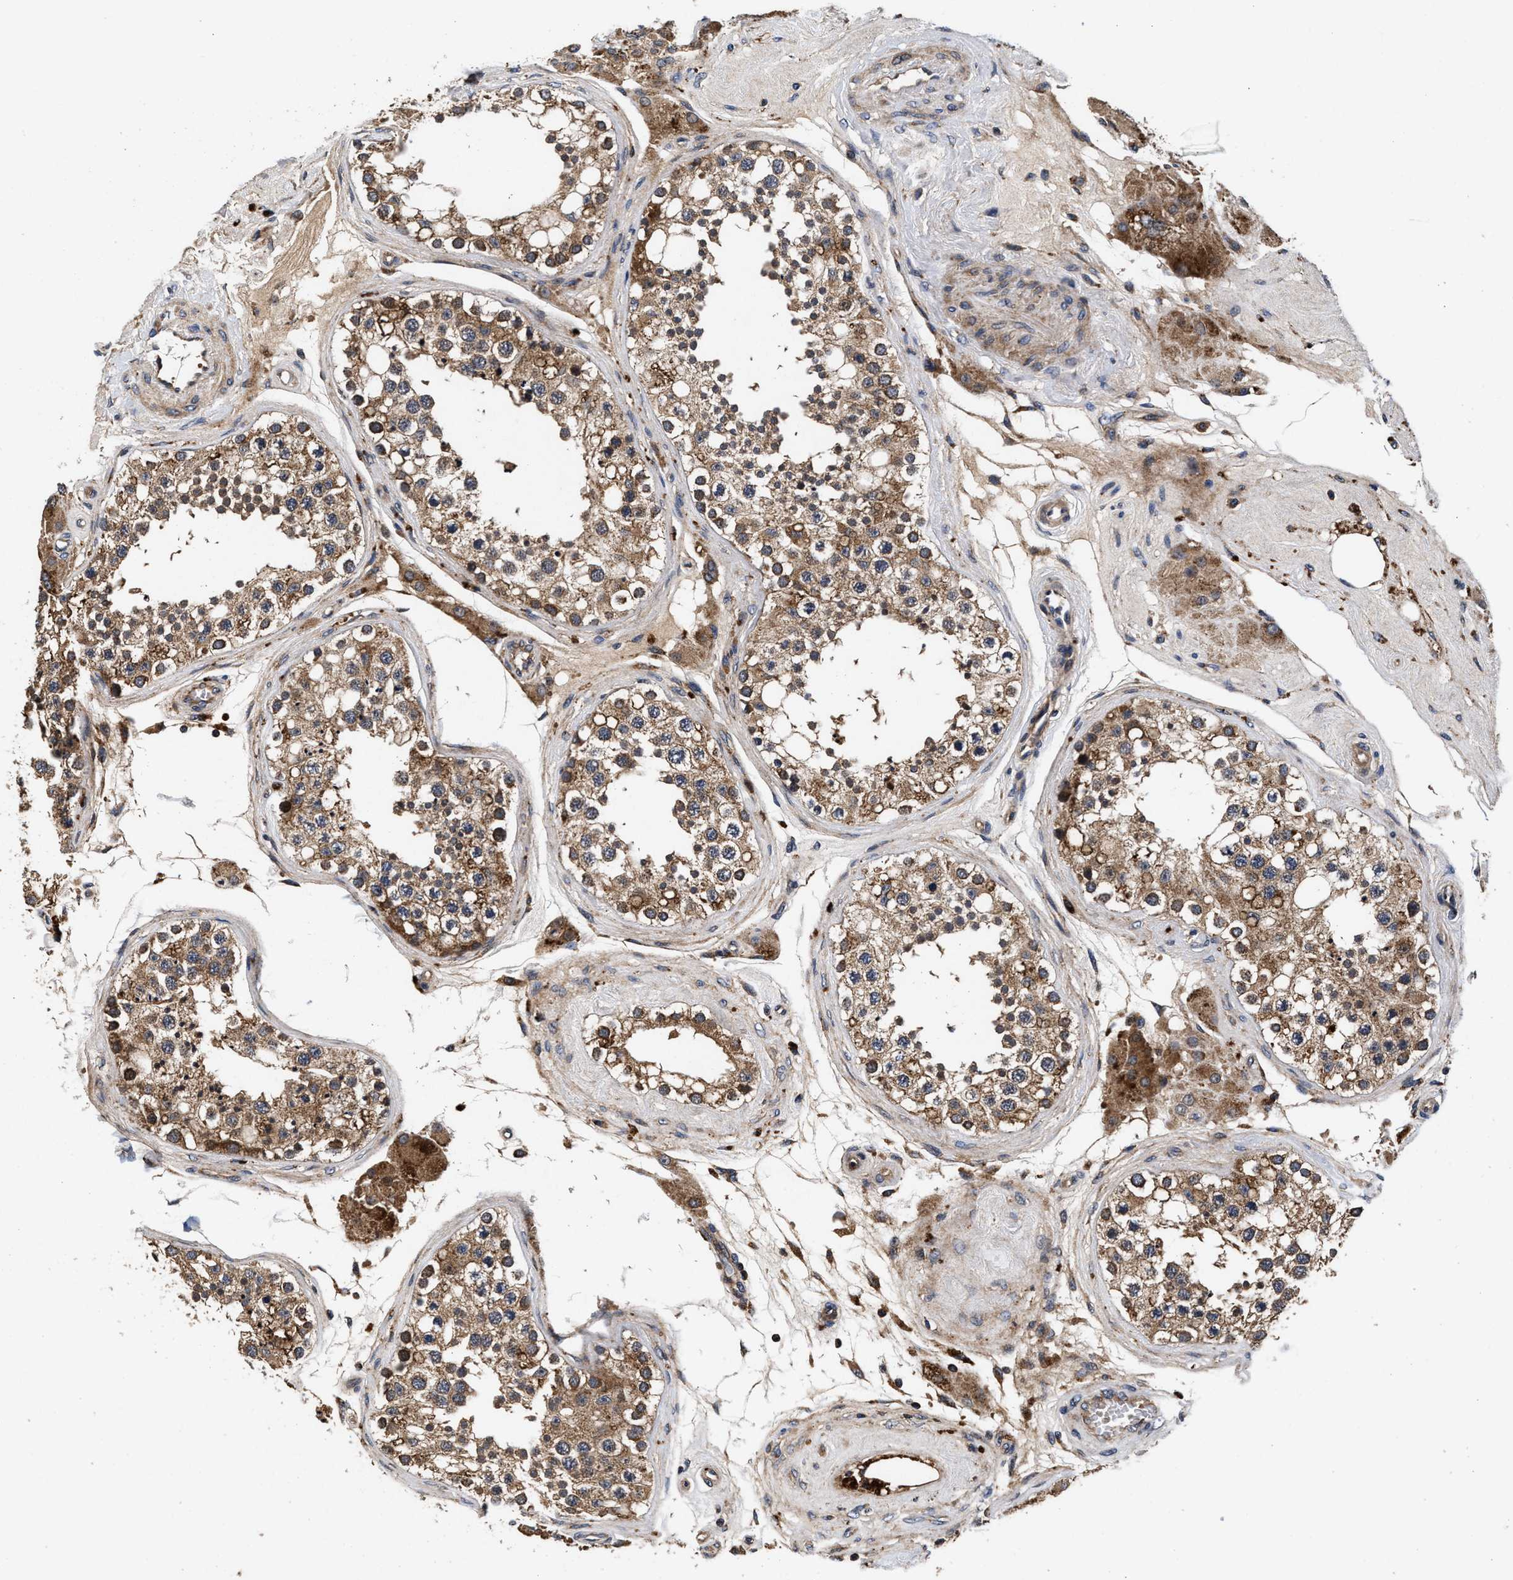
{"staining": {"intensity": "moderate", "quantity": ">75%", "location": "cytoplasmic/membranous"}, "tissue": "testis", "cell_type": "Cells in seminiferous ducts", "image_type": "normal", "snomed": [{"axis": "morphology", "description": "Normal tissue, NOS"}, {"axis": "topography", "description": "Testis"}], "caption": "Cells in seminiferous ducts show moderate cytoplasmic/membranous expression in about >75% of cells in normal testis. The staining was performed using DAB to visualize the protein expression in brown, while the nuclei were stained in blue with hematoxylin (Magnification: 20x).", "gene": "NFKB2", "patient": {"sex": "male", "age": 68}}